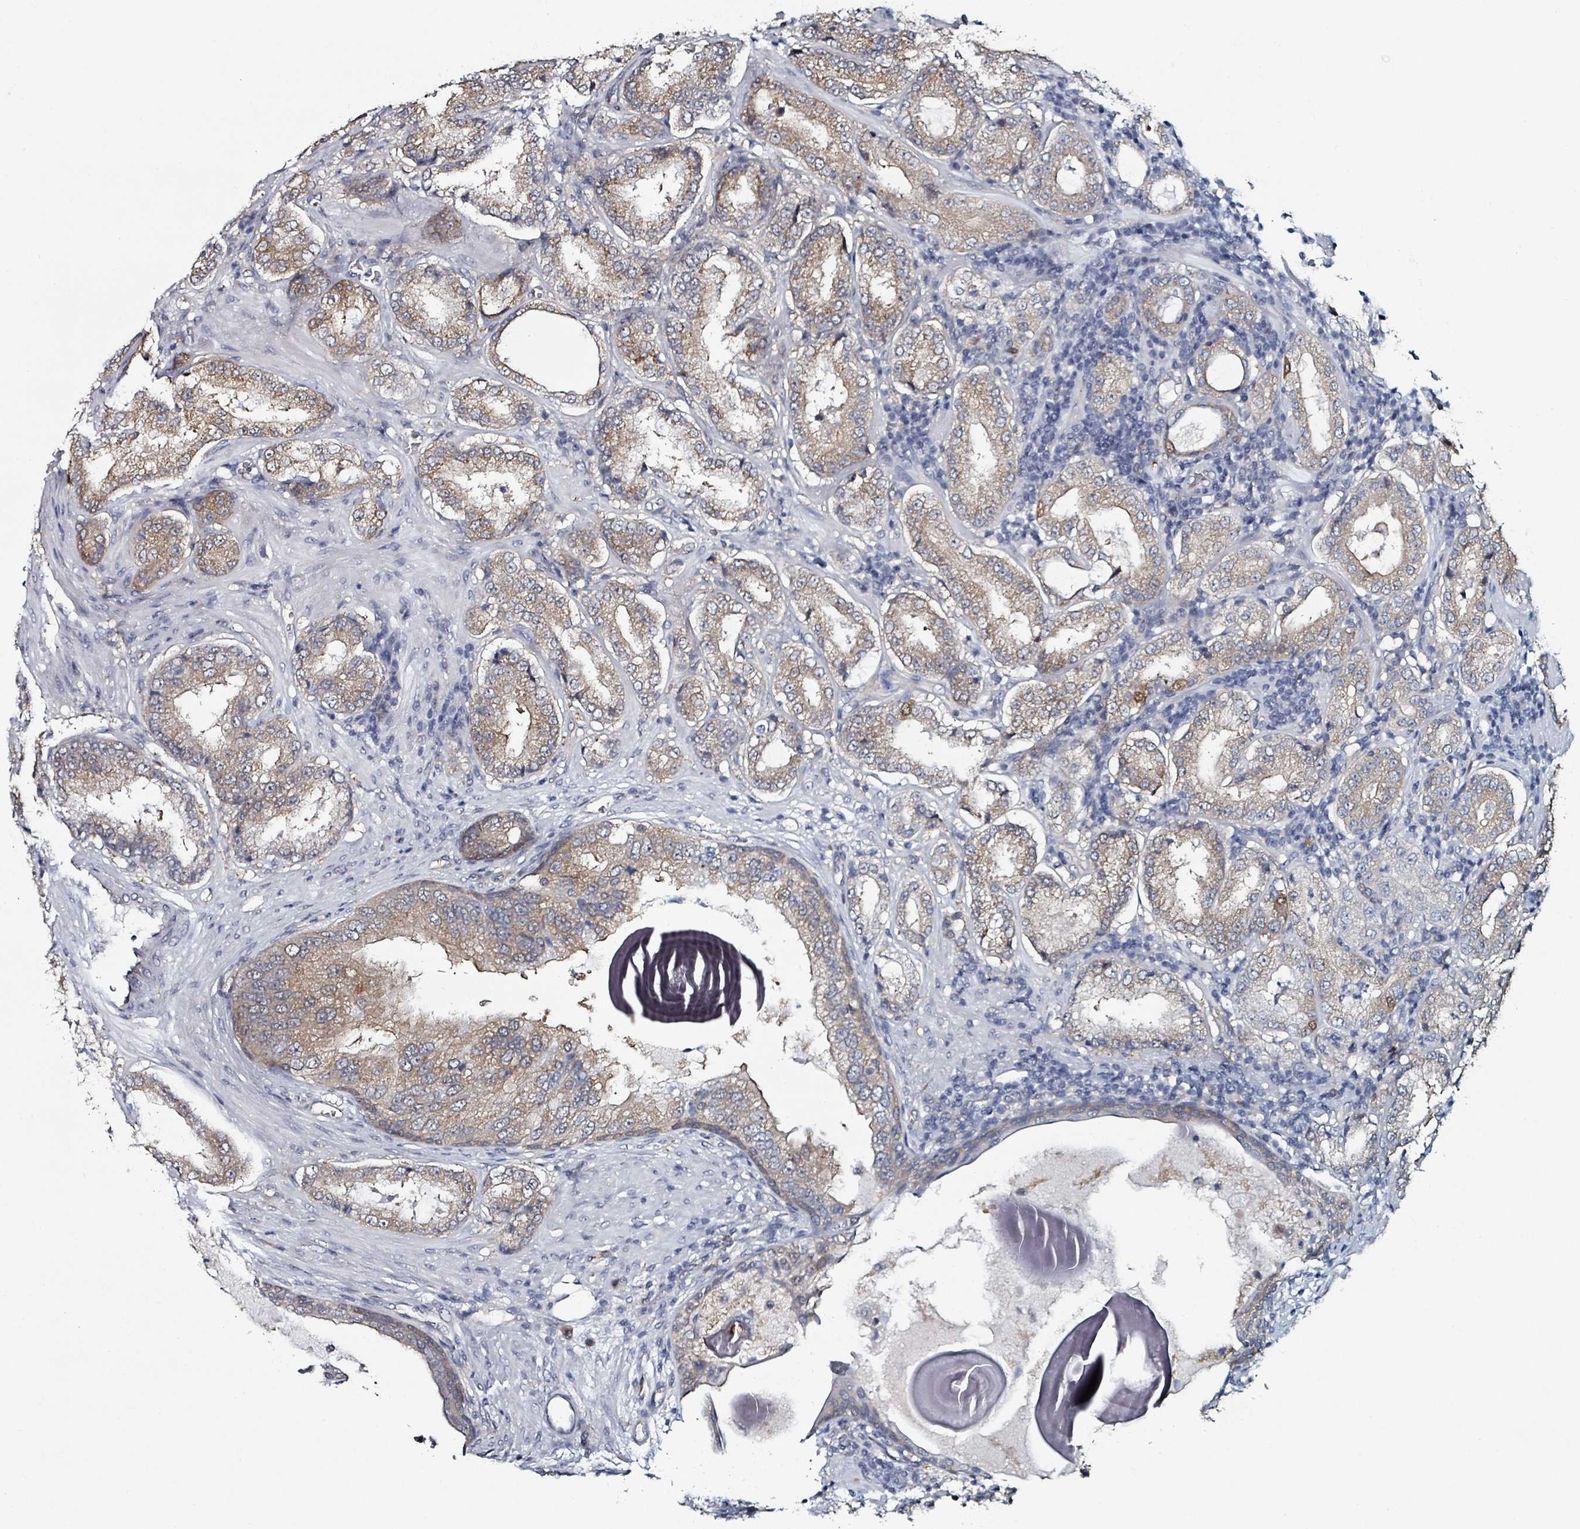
{"staining": {"intensity": "moderate", "quantity": ">75%", "location": "cytoplasmic/membranous"}, "tissue": "prostate cancer", "cell_type": "Tumor cells", "image_type": "cancer", "snomed": [{"axis": "morphology", "description": "Adenocarcinoma, Low grade"}, {"axis": "topography", "description": "Prostate"}], "caption": "A histopathology image of prostate cancer stained for a protein demonstrates moderate cytoplasmic/membranous brown staining in tumor cells.", "gene": "B3GAT3", "patient": {"sex": "male", "age": 59}}